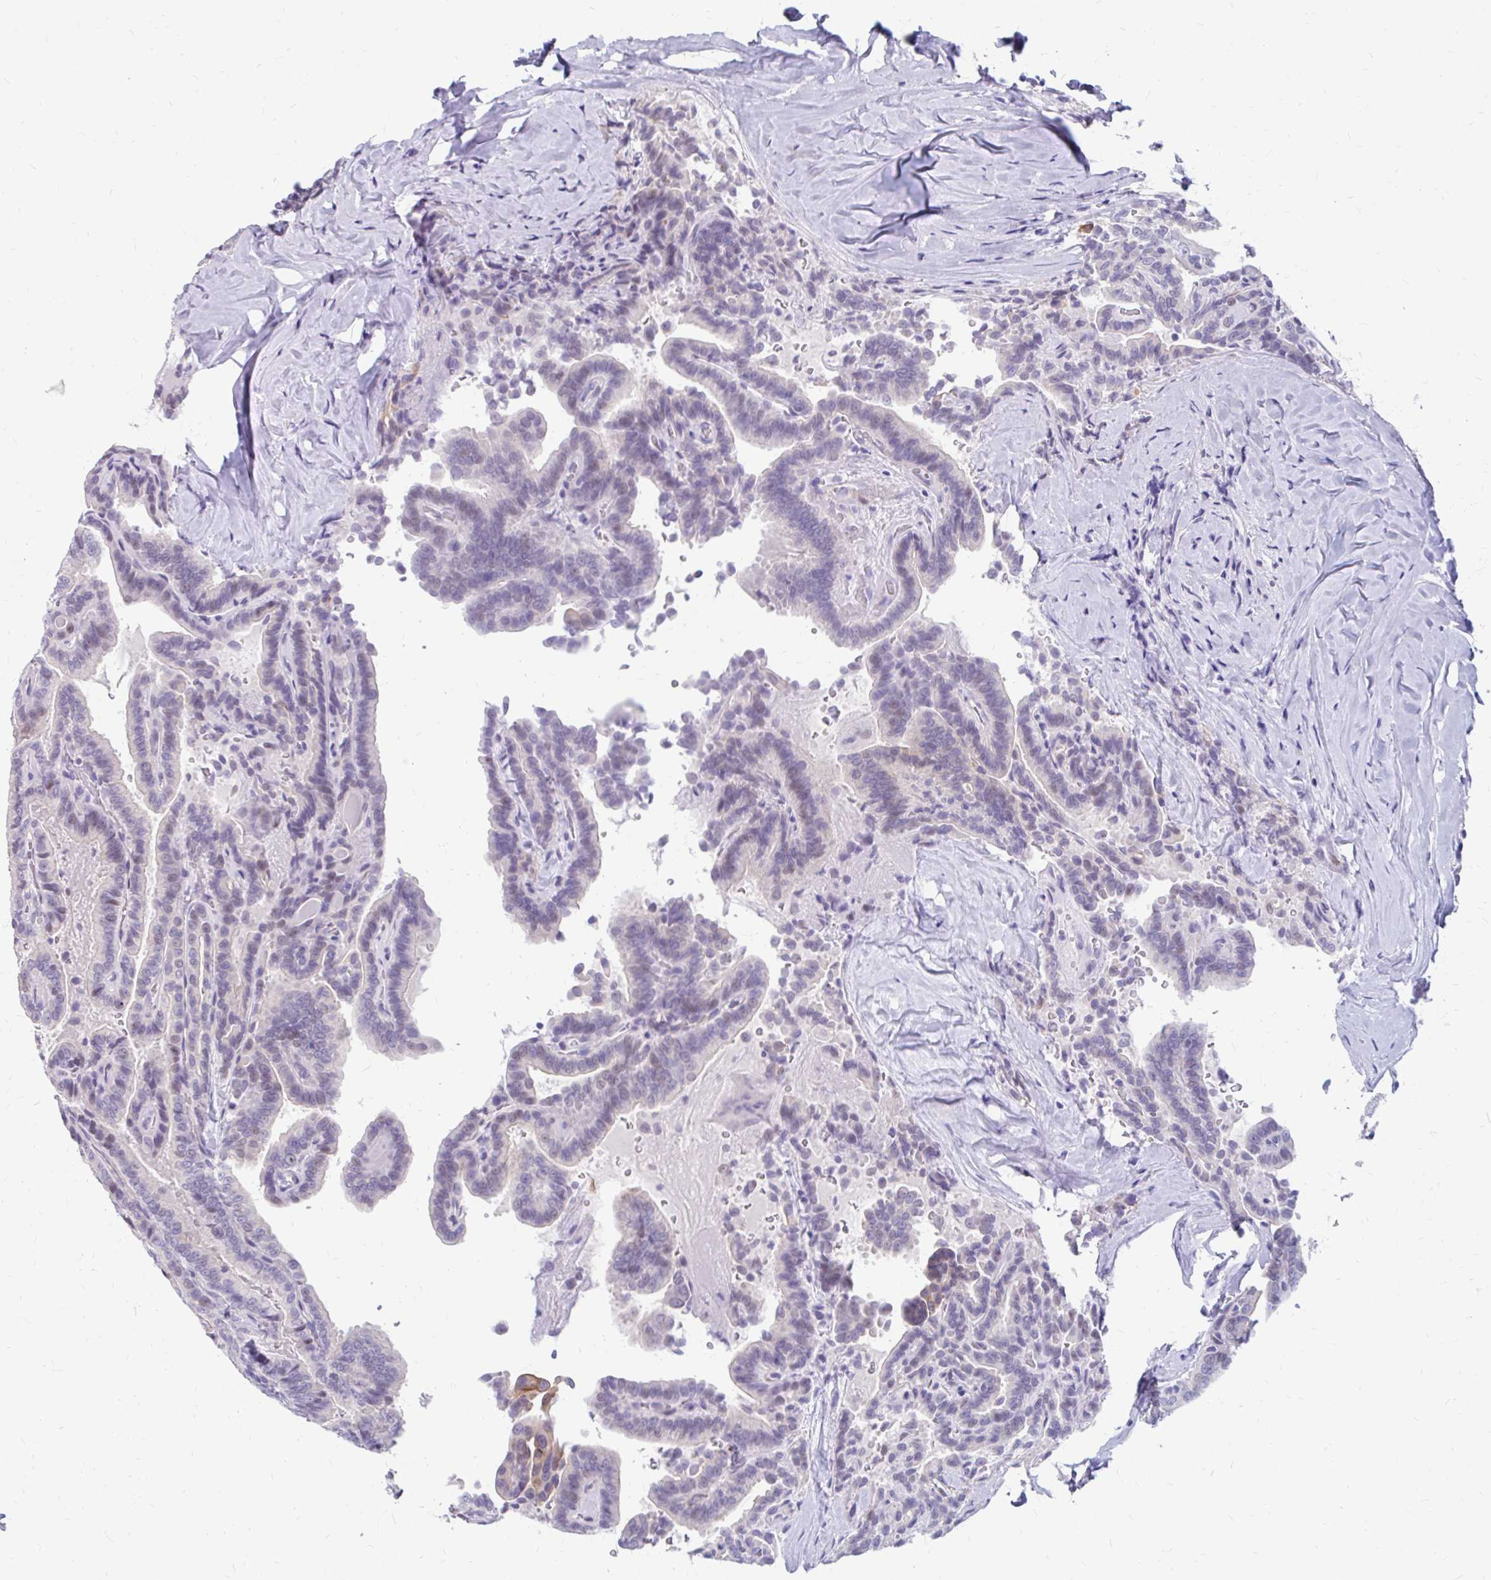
{"staining": {"intensity": "moderate", "quantity": "<25%", "location": "cytoplasmic/membranous"}, "tissue": "thyroid cancer", "cell_type": "Tumor cells", "image_type": "cancer", "snomed": [{"axis": "morphology", "description": "Papillary adenocarcinoma, NOS"}, {"axis": "topography", "description": "Thyroid gland"}], "caption": "Thyroid papillary adenocarcinoma tissue displays moderate cytoplasmic/membranous staining in about <25% of tumor cells Nuclei are stained in blue.", "gene": "RGS16", "patient": {"sex": "male", "age": 61}}